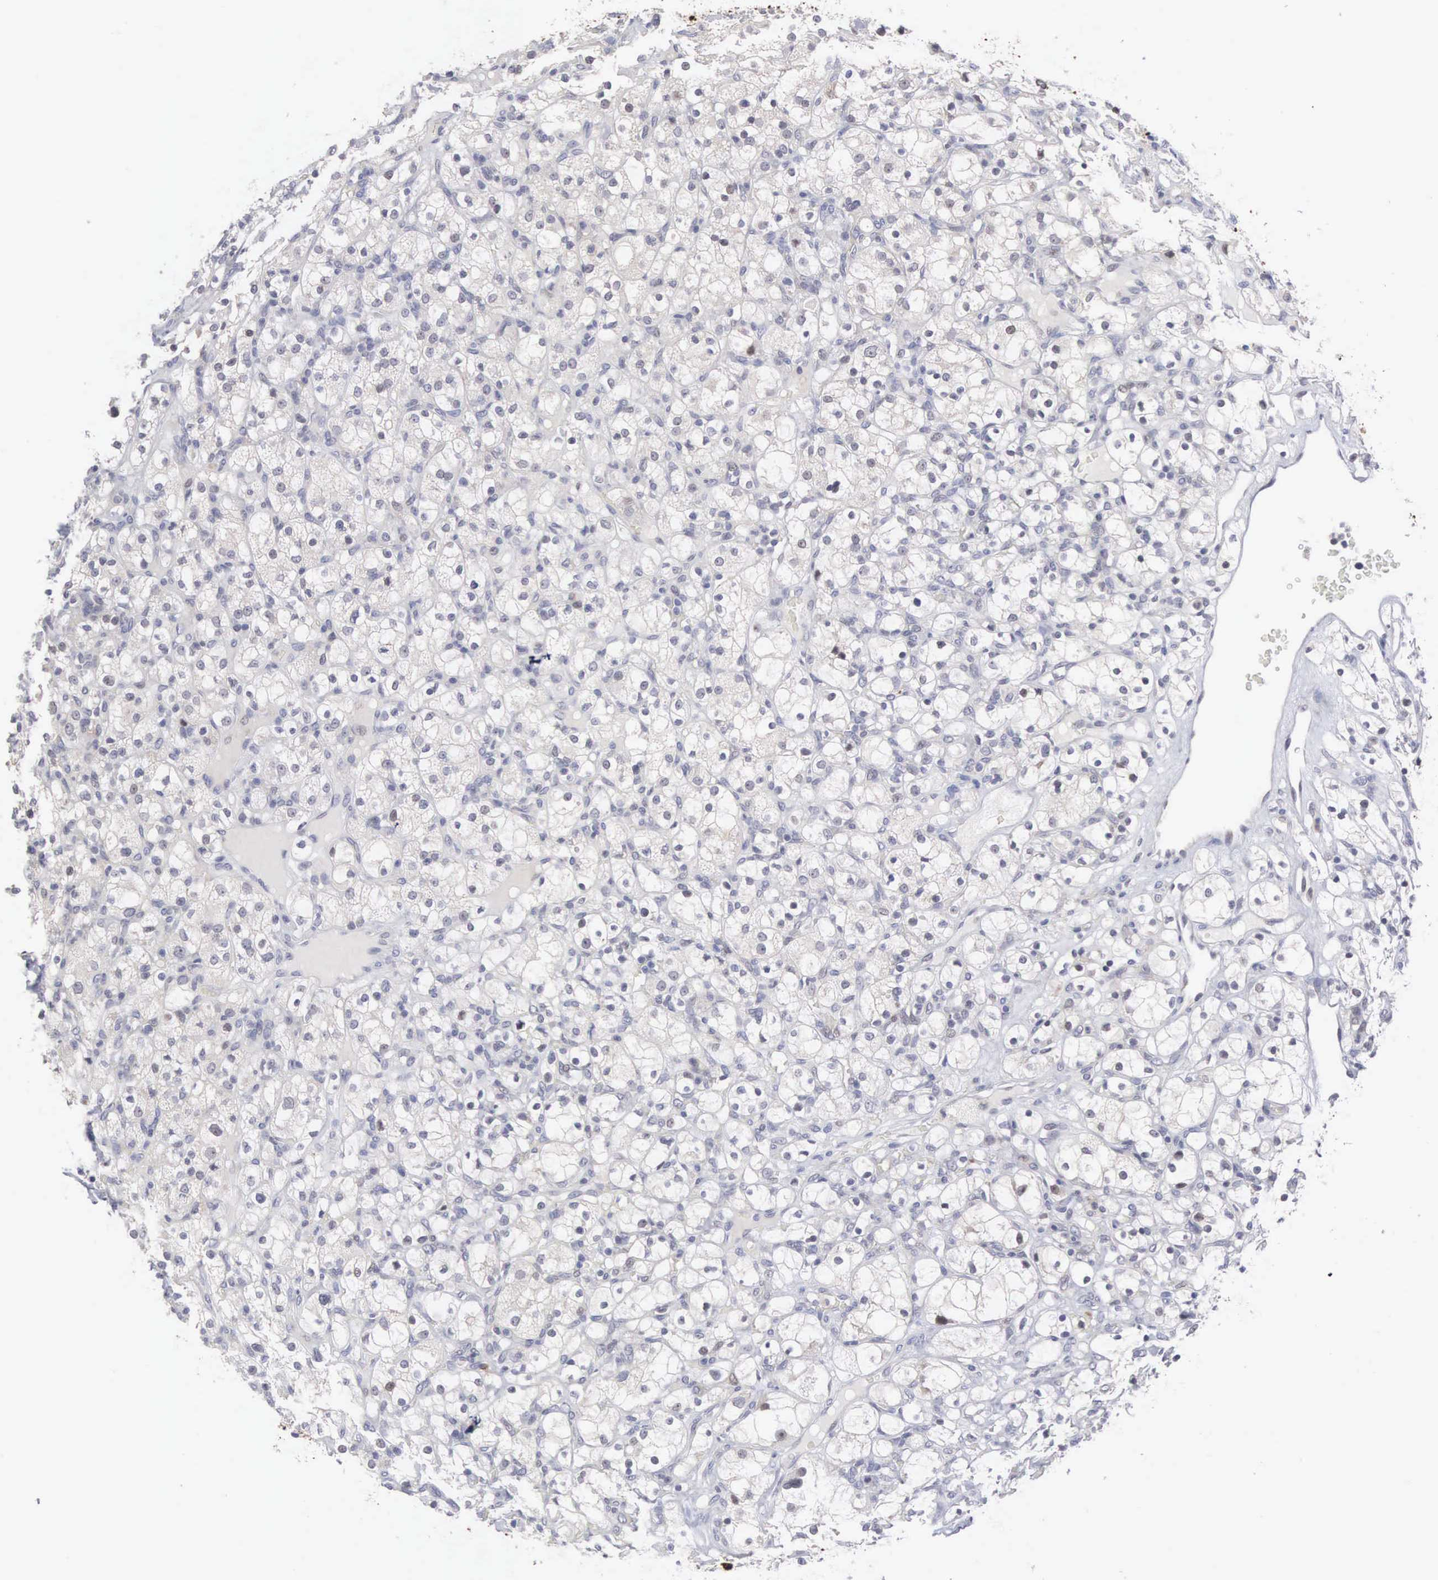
{"staining": {"intensity": "negative", "quantity": "none", "location": "none"}, "tissue": "renal cancer", "cell_type": "Tumor cells", "image_type": "cancer", "snomed": [{"axis": "morphology", "description": "Adenocarcinoma, NOS"}, {"axis": "topography", "description": "Kidney"}], "caption": "Photomicrograph shows no protein staining in tumor cells of renal adenocarcinoma tissue.", "gene": "ACOT4", "patient": {"sex": "female", "age": 83}}